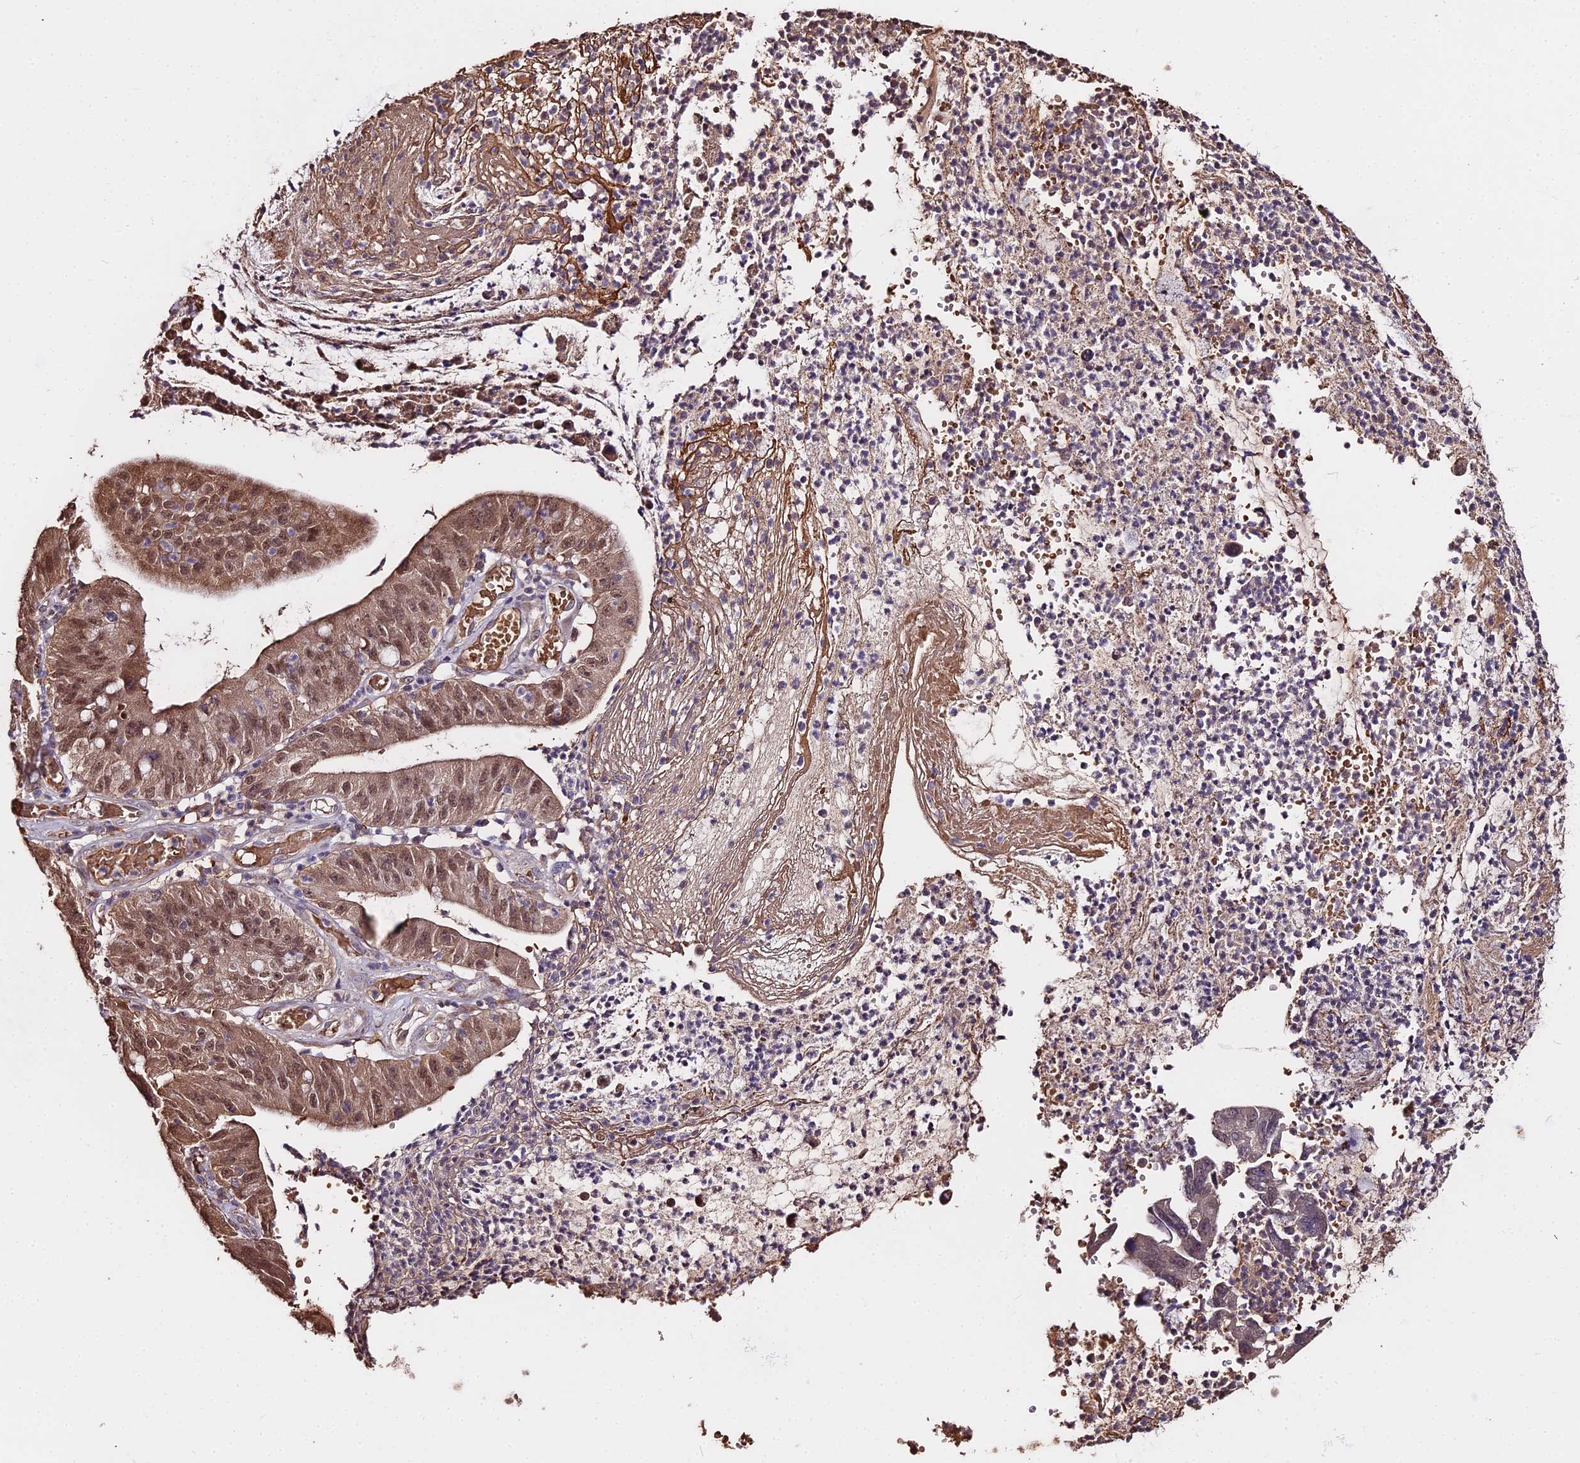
{"staining": {"intensity": "moderate", "quantity": ">75%", "location": "cytoplasmic/membranous,nuclear"}, "tissue": "stomach cancer", "cell_type": "Tumor cells", "image_type": "cancer", "snomed": [{"axis": "morphology", "description": "Adenocarcinoma, NOS"}, {"axis": "topography", "description": "Stomach"}], "caption": "Protein staining of stomach adenocarcinoma tissue exhibits moderate cytoplasmic/membranous and nuclear staining in about >75% of tumor cells. Using DAB (3,3'-diaminobenzidine) (brown) and hematoxylin (blue) stains, captured at high magnification using brightfield microscopy.", "gene": "ZDBF2", "patient": {"sex": "male", "age": 59}}